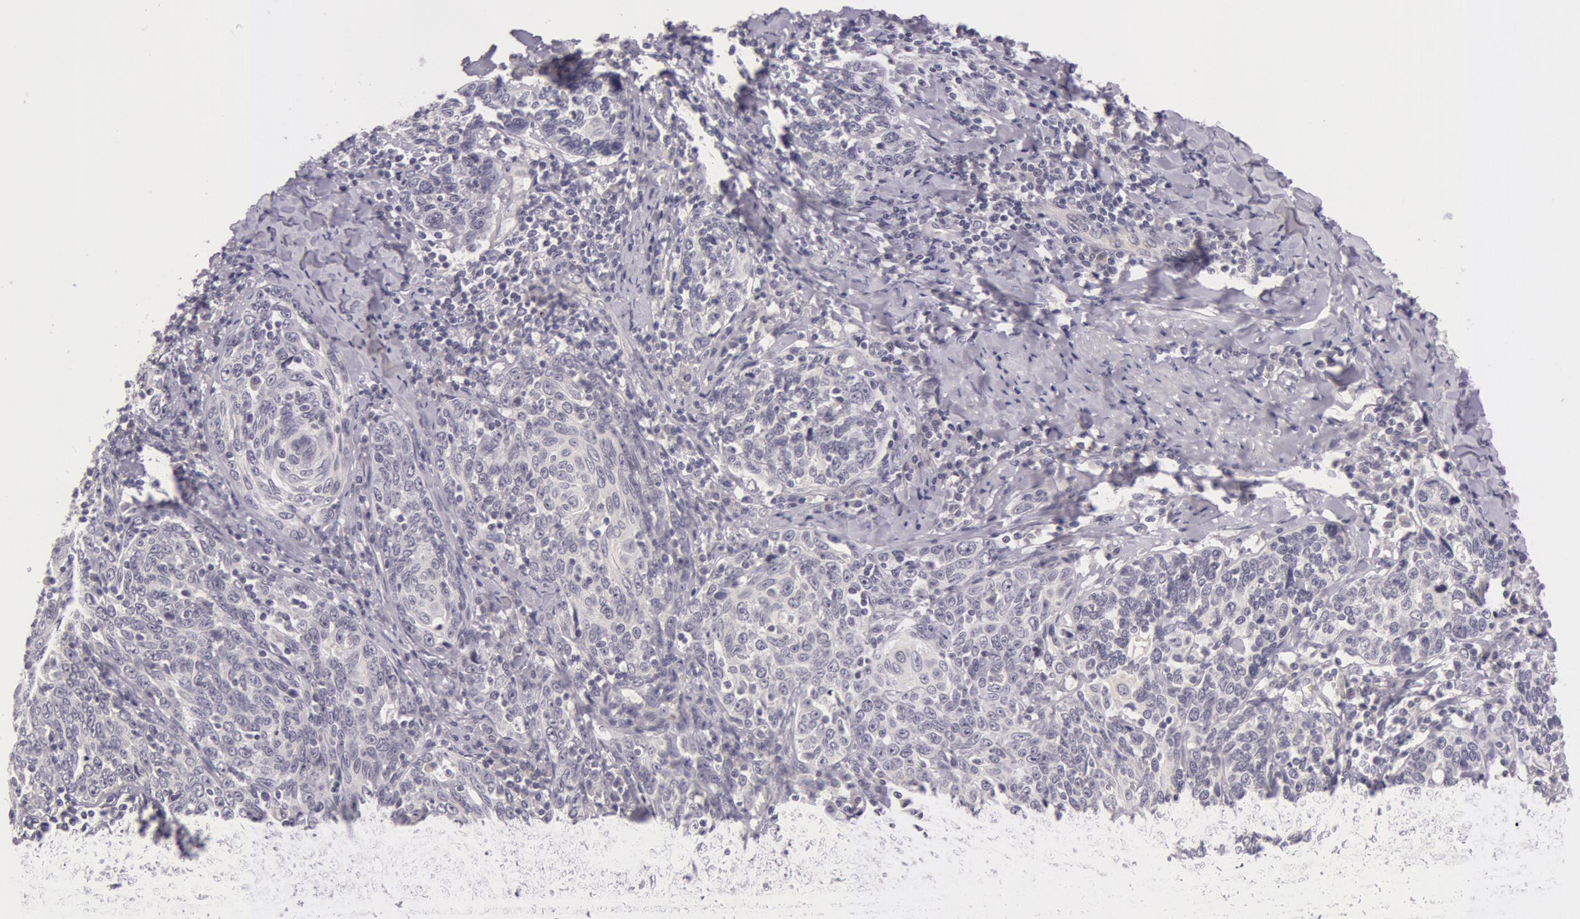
{"staining": {"intensity": "negative", "quantity": "none", "location": "none"}, "tissue": "cervical cancer", "cell_type": "Tumor cells", "image_type": "cancer", "snomed": [{"axis": "morphology", "description": "Squamous cell carcinoma, NOS"}, {"axis": "topography", "description": "Cervix"}], "caption": "DAB (3,3'-diaminobenzidine) immunohistochemical staining of cervical cancer (squamous cell carcinoma) demonstrates no significant staining in tumor cells.", "gene": "RBMY1F", "patient": {"sex": "female", "age": 41}}